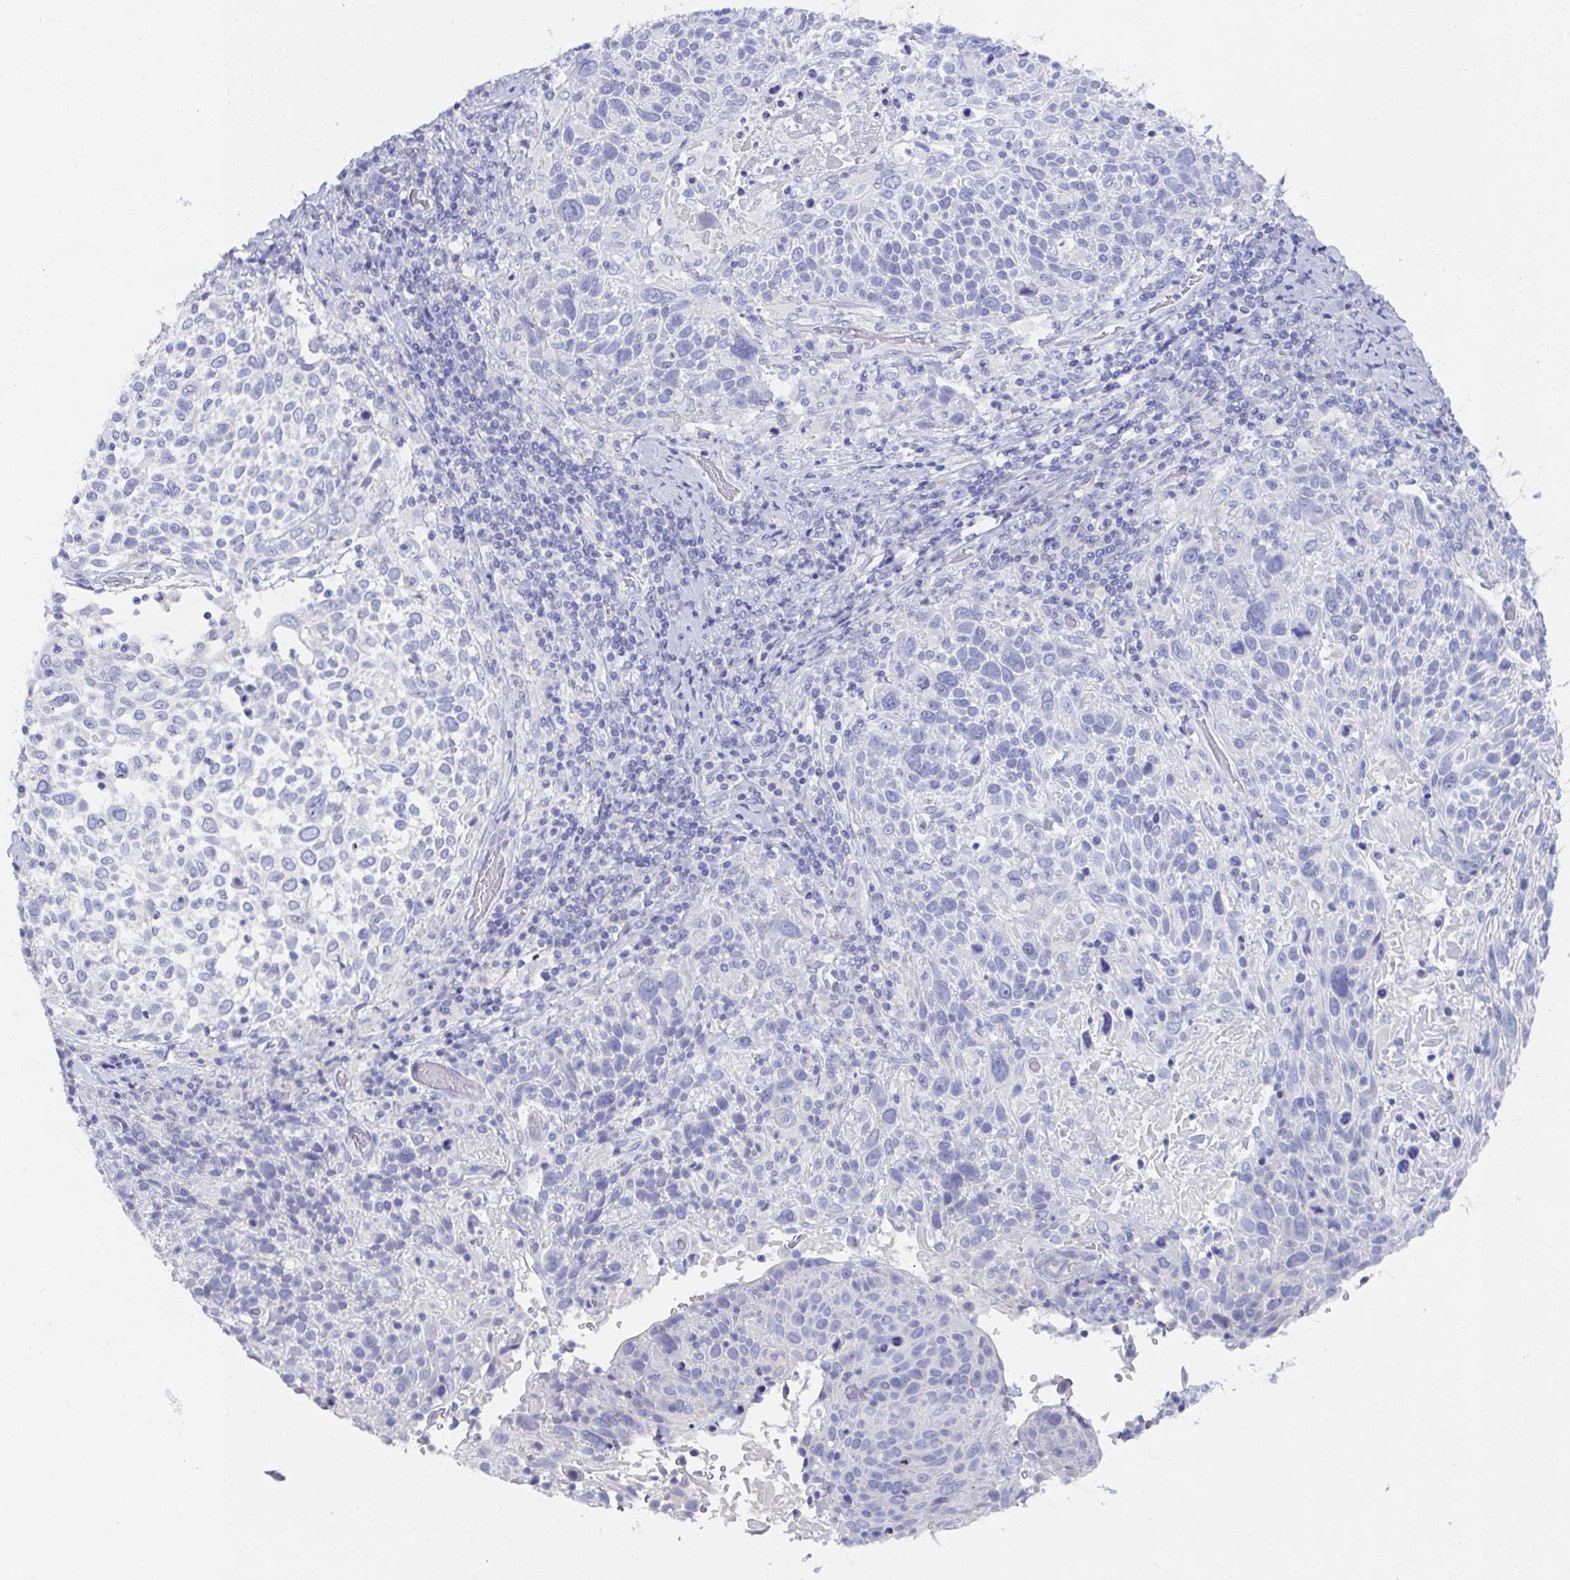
{"staining": {"intensity": "negative", "quantity": "none", "location": "none"}, "tissue": "cervical cancer", "cell_type": "Tumor cells", "image_type": "cancer", "snomed": [{"axis": "morphology", "description": "Squamous cell carcinoma, NOS"}, {"axis": "topography", "description": "Cervix"}], "caption": "Tumor cells show no significant expression in squamous cell carcinoma (cervical).", "gene": "SSC4D", "patient": {"sex": "female", "age": 61}}